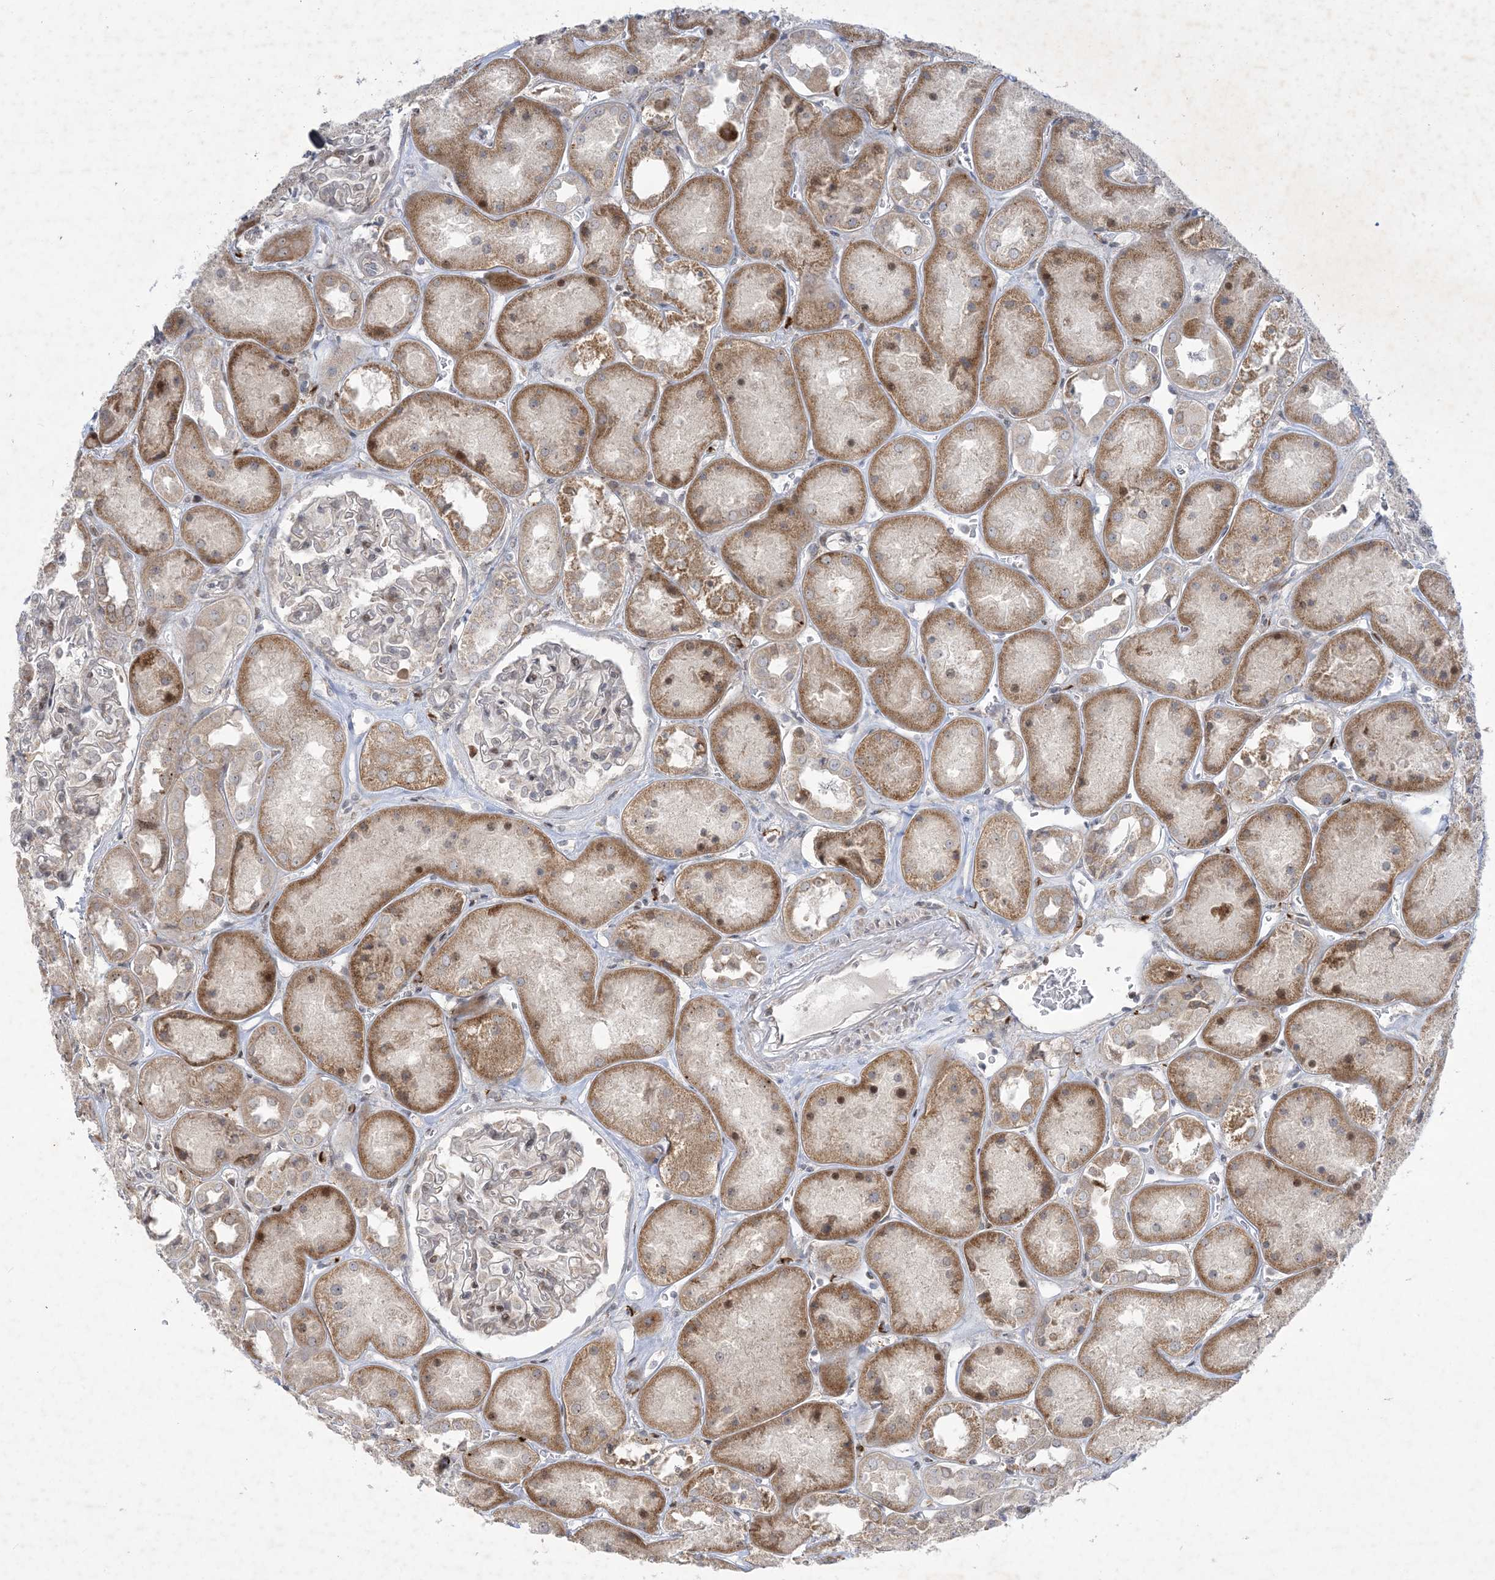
{"staining": {"intensity": "weak", "quantity": "<25%", "location": "nuclear"}, "tissue": "kidney", "cell_type": "Cells in glomeruli", "image_type": "normal", "snomed": [{"axis": "morphology", "description": "Normal tissue, NOS"}, {"axis": "topography", "description": "Kidney"}], "caption": "An immunohistochemistry photomicrograph of normal kidney is shown. There is no staining in cells in glomeruli of kidney. (DAB IHC visualized using brightfield microscopy, high magnification).", "gene": "SOGA3", "patient": {"sex": "male", "age": 70}}